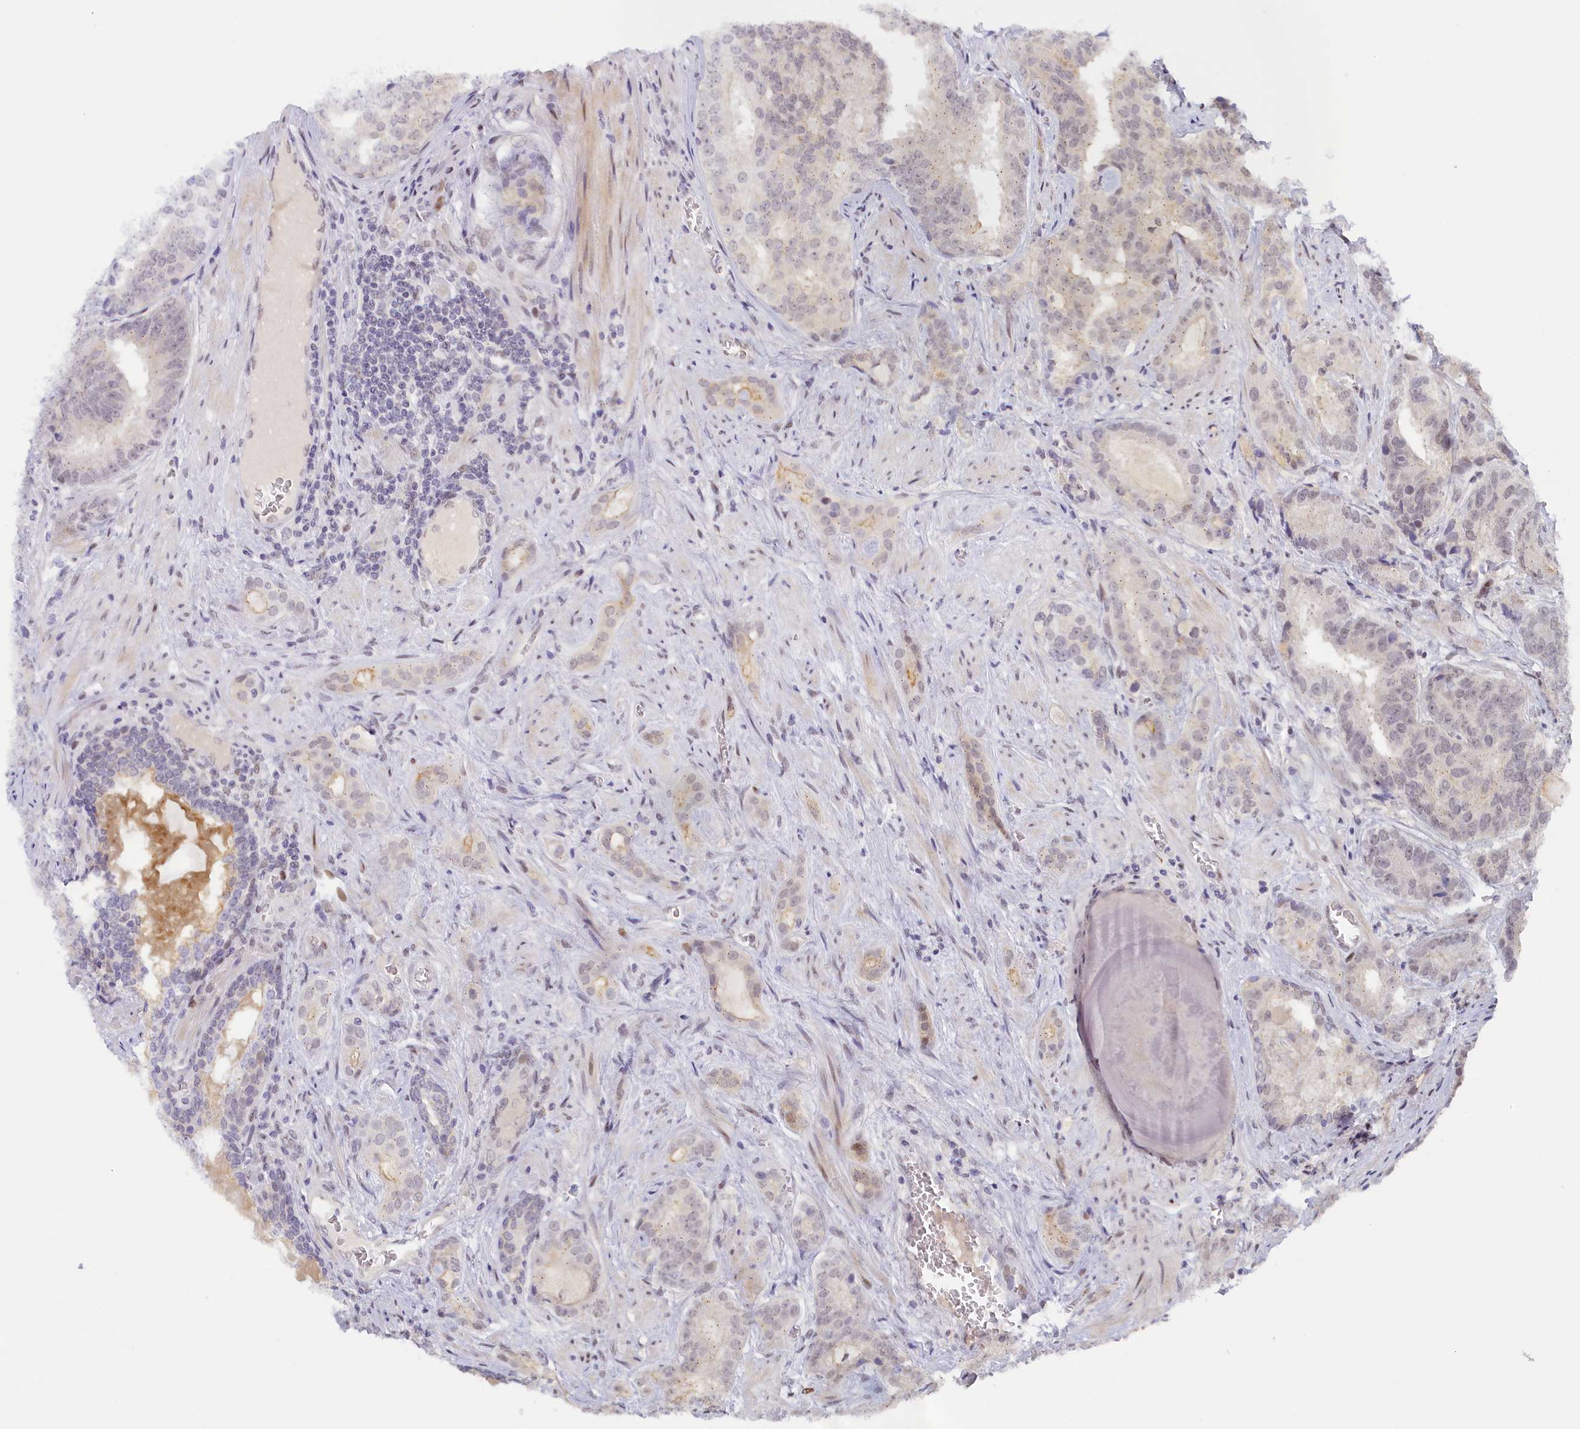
{"staining": {"intensity": "weak", "quantity": "<25%", "location": "nuclear"}, "tissue": "prostate cancer", "cell_type": "Tumor cells", "image_type": "cancer", "snomed": [{"axis": "morphology", "description": "Adenocarcinoma, High grade"}, {"axis": "topography", "description": "Prostate"}], "caption": "There is no significant expression in tumor cells of prostate cancer.", "gene": "SEC31B", "patient": {"sex": "male", "age": 55}}